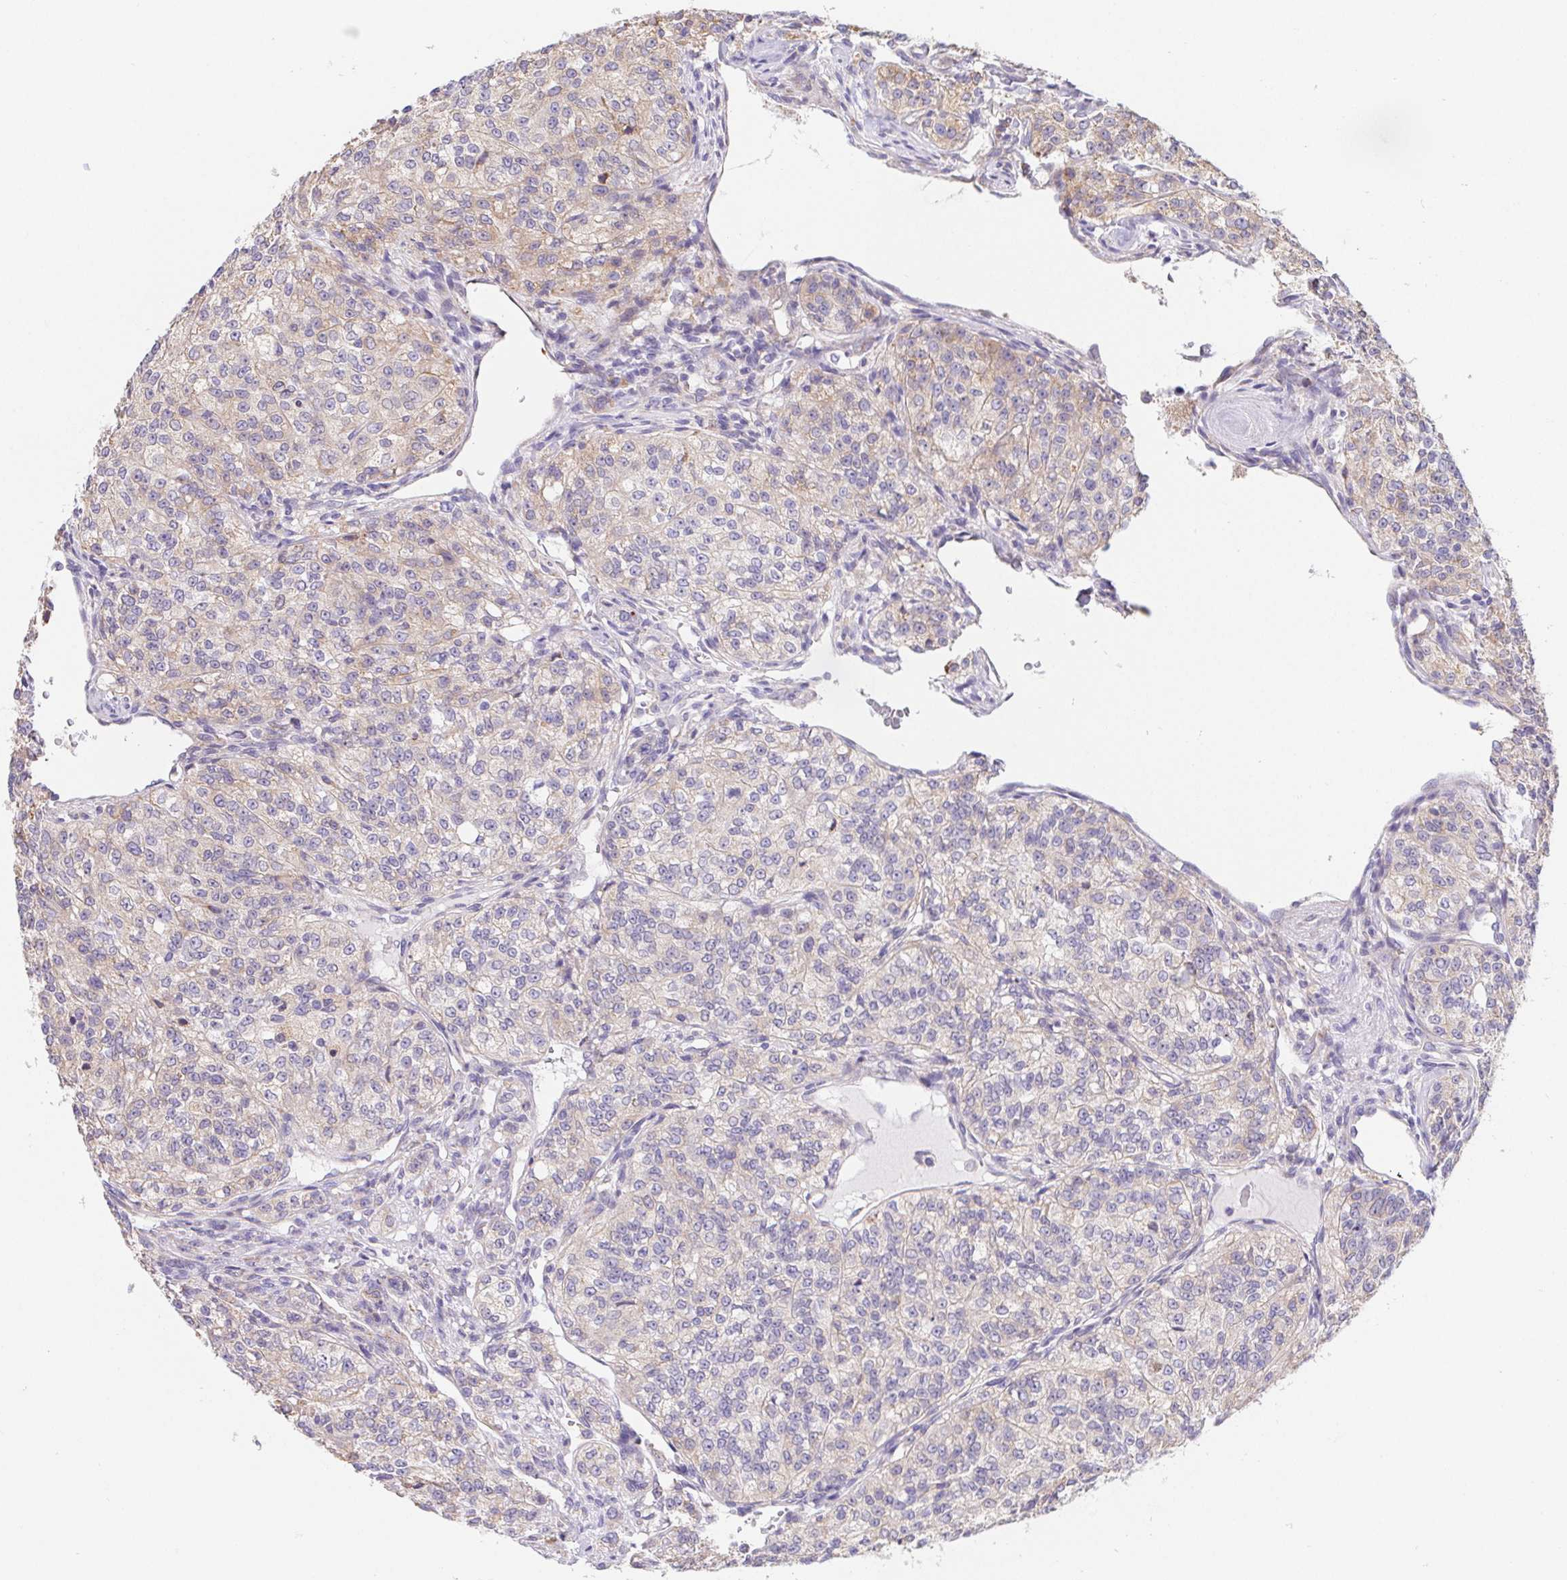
{"staining": {"intensity": "weak", "quantity": ">75%", "location": "cytoplasmic/membranous"}, "tissue": "renal cancer", "cell_type": "Tumor cells", "image_type": "cancer", "snomed": [{"axis": "morphology", "description": "Adenocarcinoma, NOS"}, {"axis": "topography", "description": "Kidney"}], "caption": "Immunohistochemistry (IHC) (DAB) staining of renal adenocarcinoma exhibits weak cytoplasmic/membranous protein positivity in approximately >75% of tumor cells.", "gene": "ADAM8", "patient": {"sex": "female", "age": 63}}